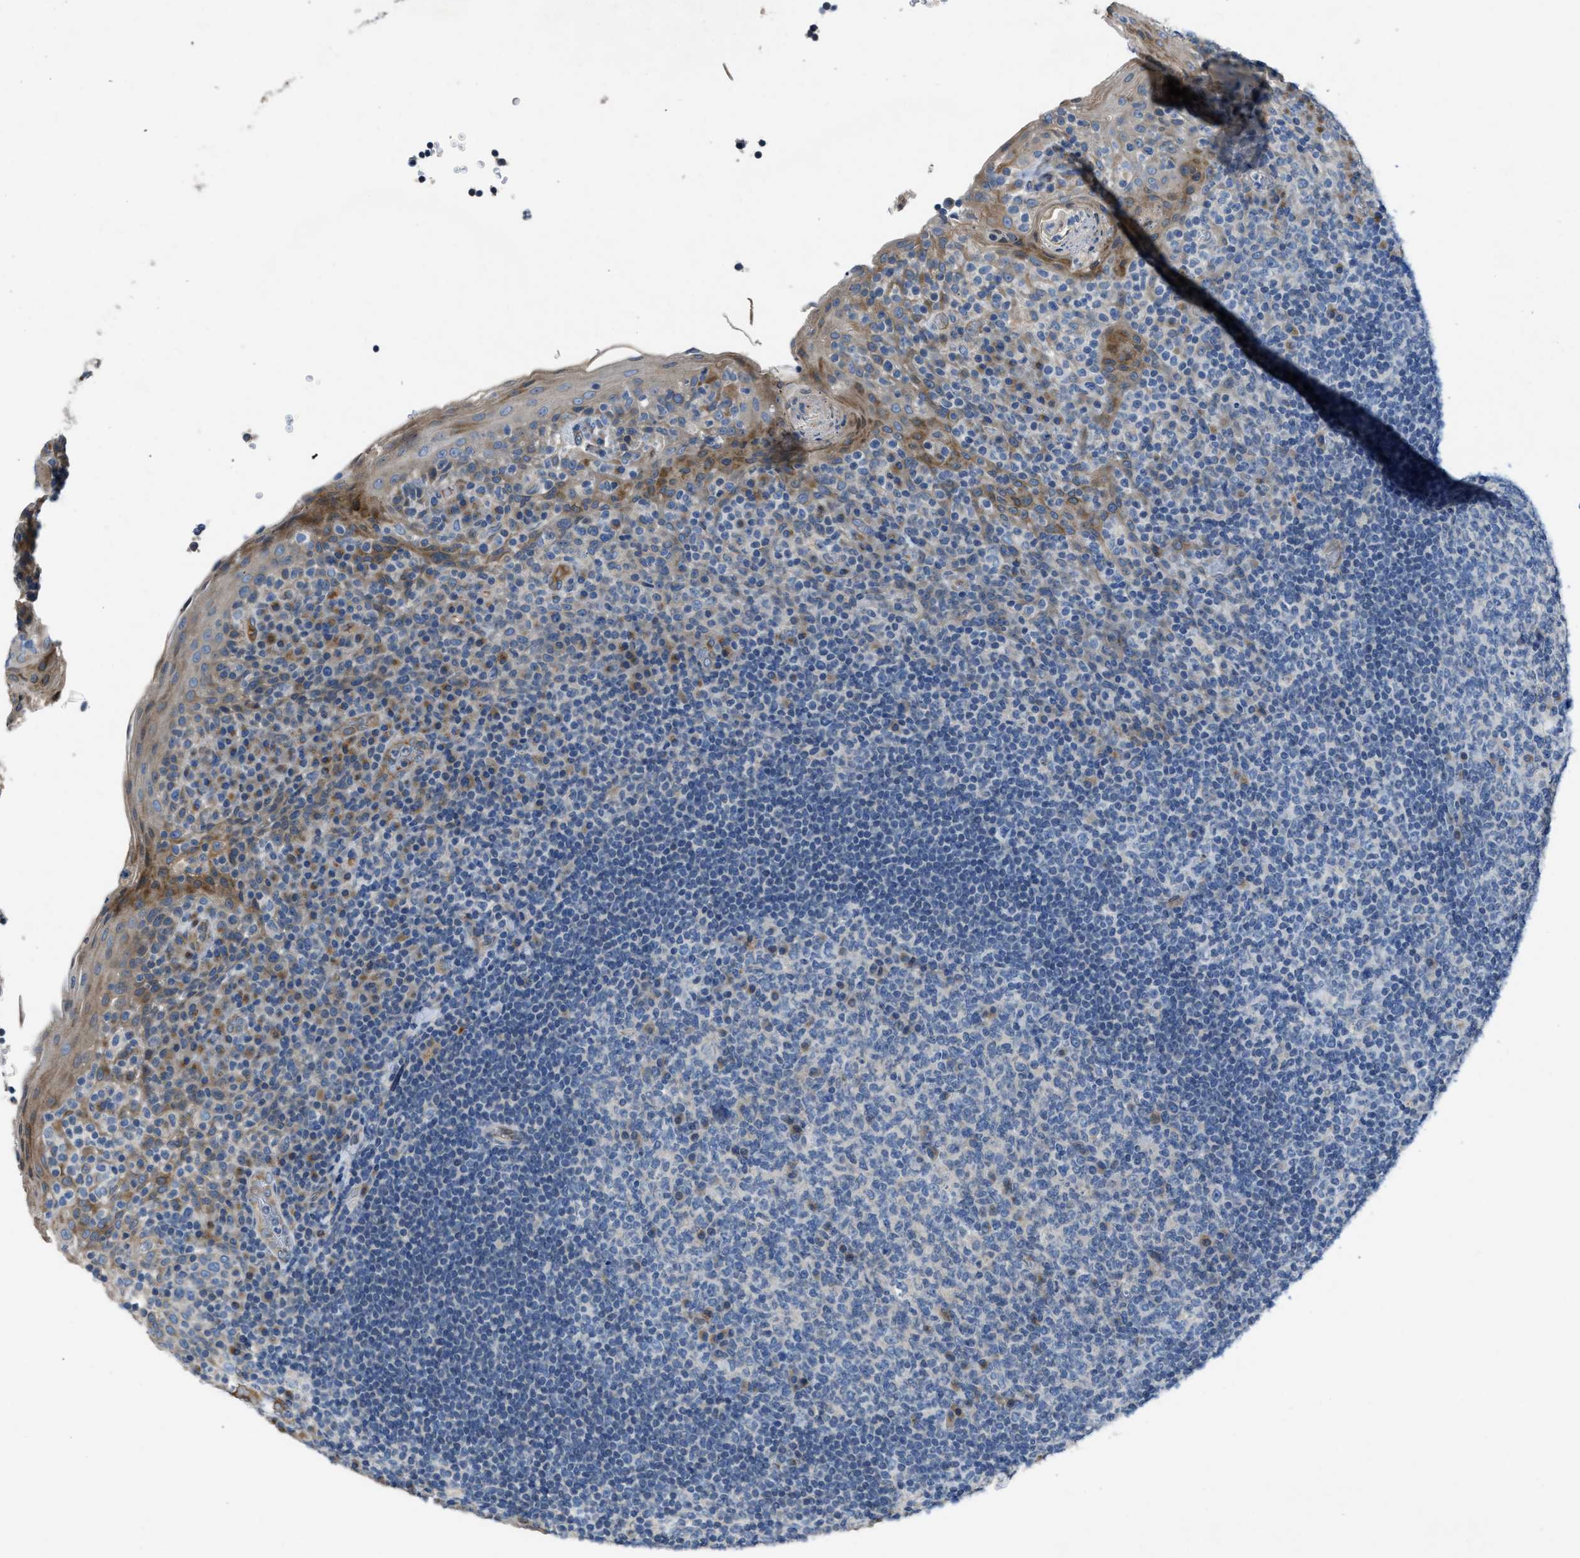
{"staining": {"intensity": "weak", "quantity": "<25%", "location": "cytoplasmic/membranous"}, "tissue": "tonsil", "cell_type": "Germinal center cells", "image_type": "normal", "snomed": [{"axis": "morphology", "description": "Normal tissue, NOS"}, {"axis": "topography", "description": "Tonsil"}], "caption": "A micrograph of tonsil stained for a protein shows no brown staining in germinal center cells. The staining is performed using DAB (3,3'-diaminobenzidine) brown chromogen with nuclei counter-stained in using hematoxylin.", "gene": "GGCX", "patient": {"sex": "male", "age": 17}}